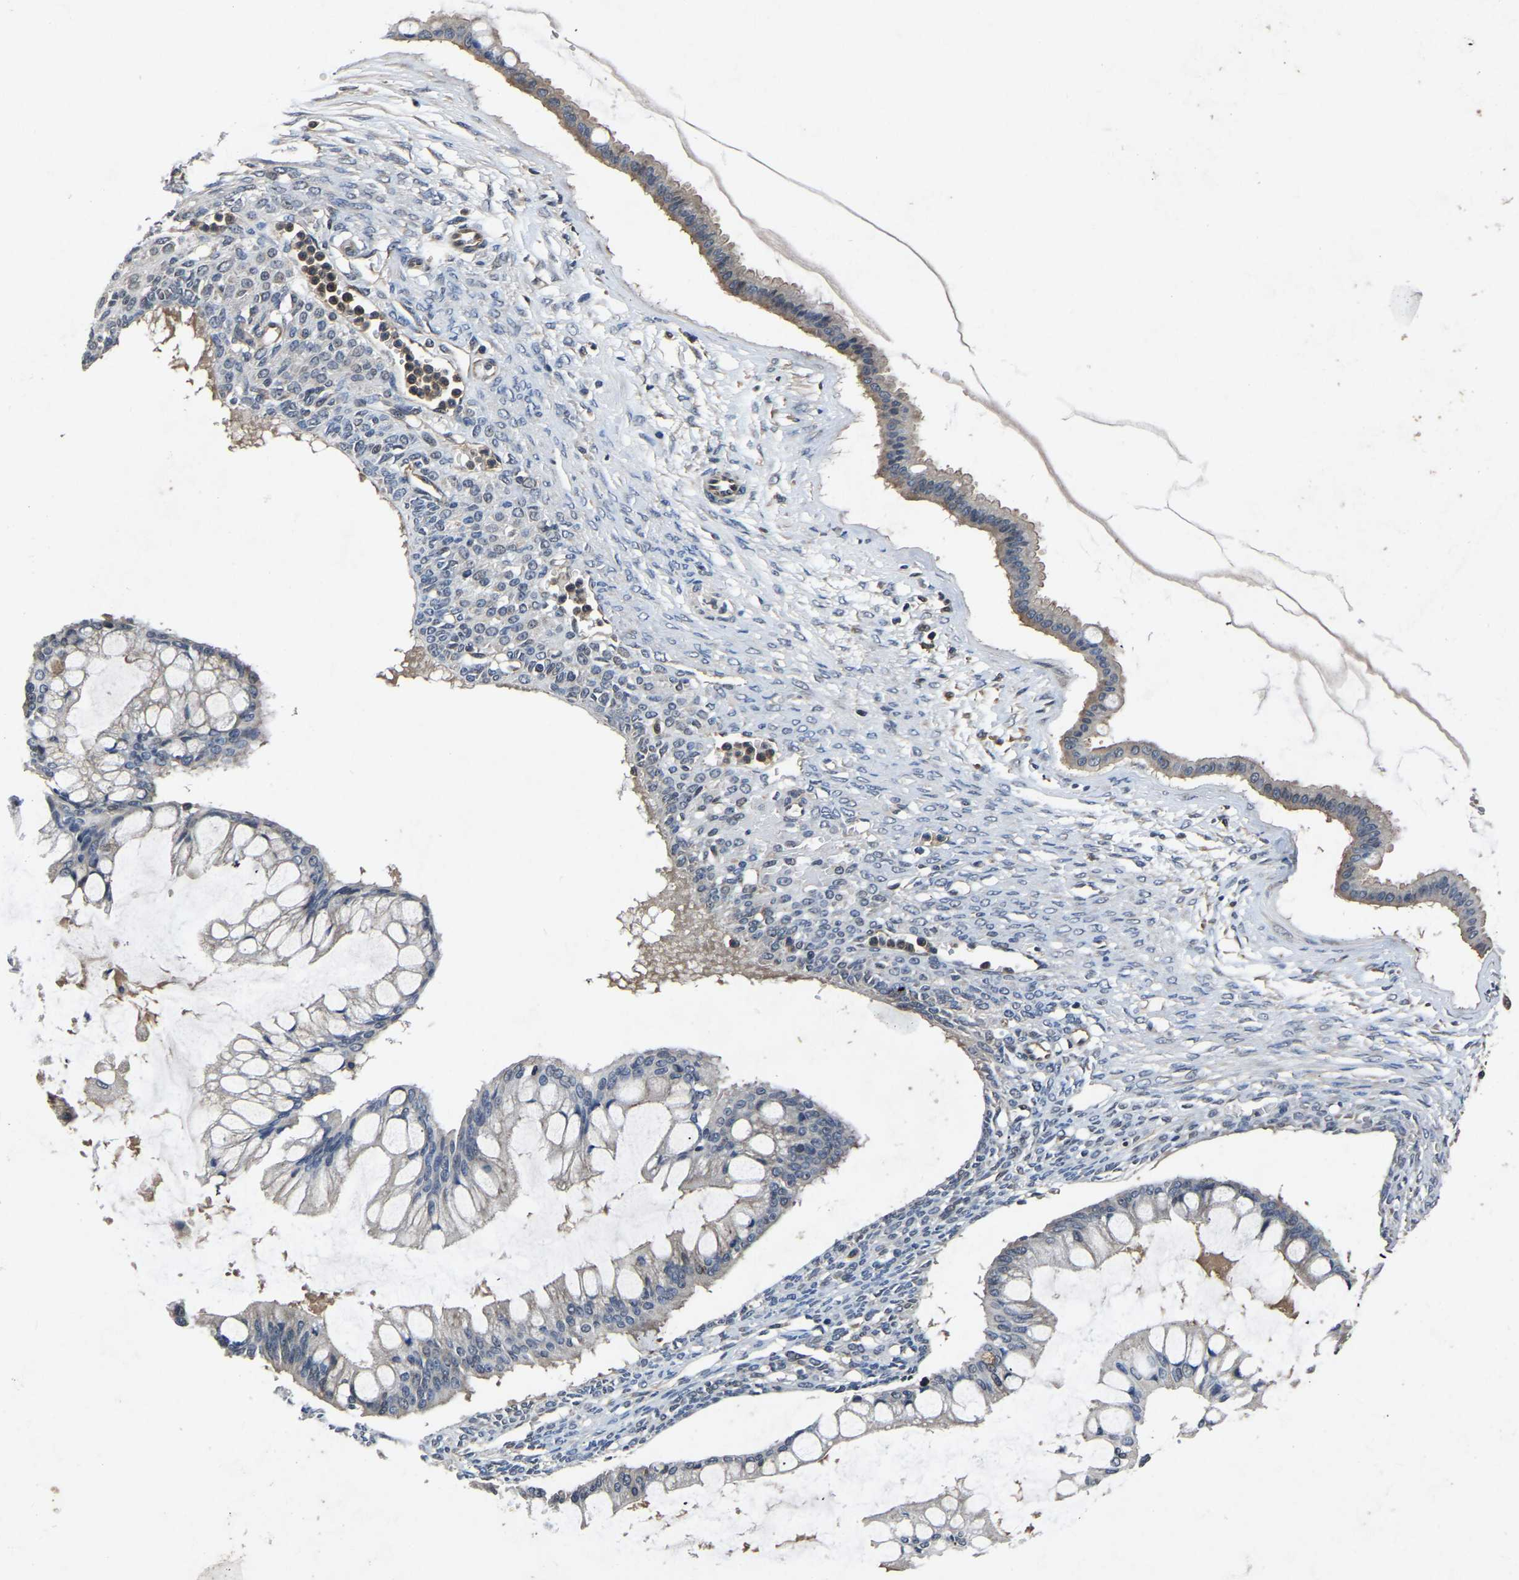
{"staining": {"intensity": "weak", "quantity": "25%-75%", "location": "cytoplasmic/membranous"}, "tissue": "ovarian cancer", "cell_type": "Tumor cells", "image_type": "cancer", "snomed": [{"axis": "morphology", "description": "Cystadenocarcinoma, mucinous, NOS"}, {"axis": "topography", "description": "Ovary"}], "caption": "The immunohistochemical stain highlights weak cytoplasmic/membranous expression in tumor cells of mucinous cystadenocarcinoma (ovarian) tissue.", "gene": "FGD5", "patient": {"sex": "female", "age": 73}}